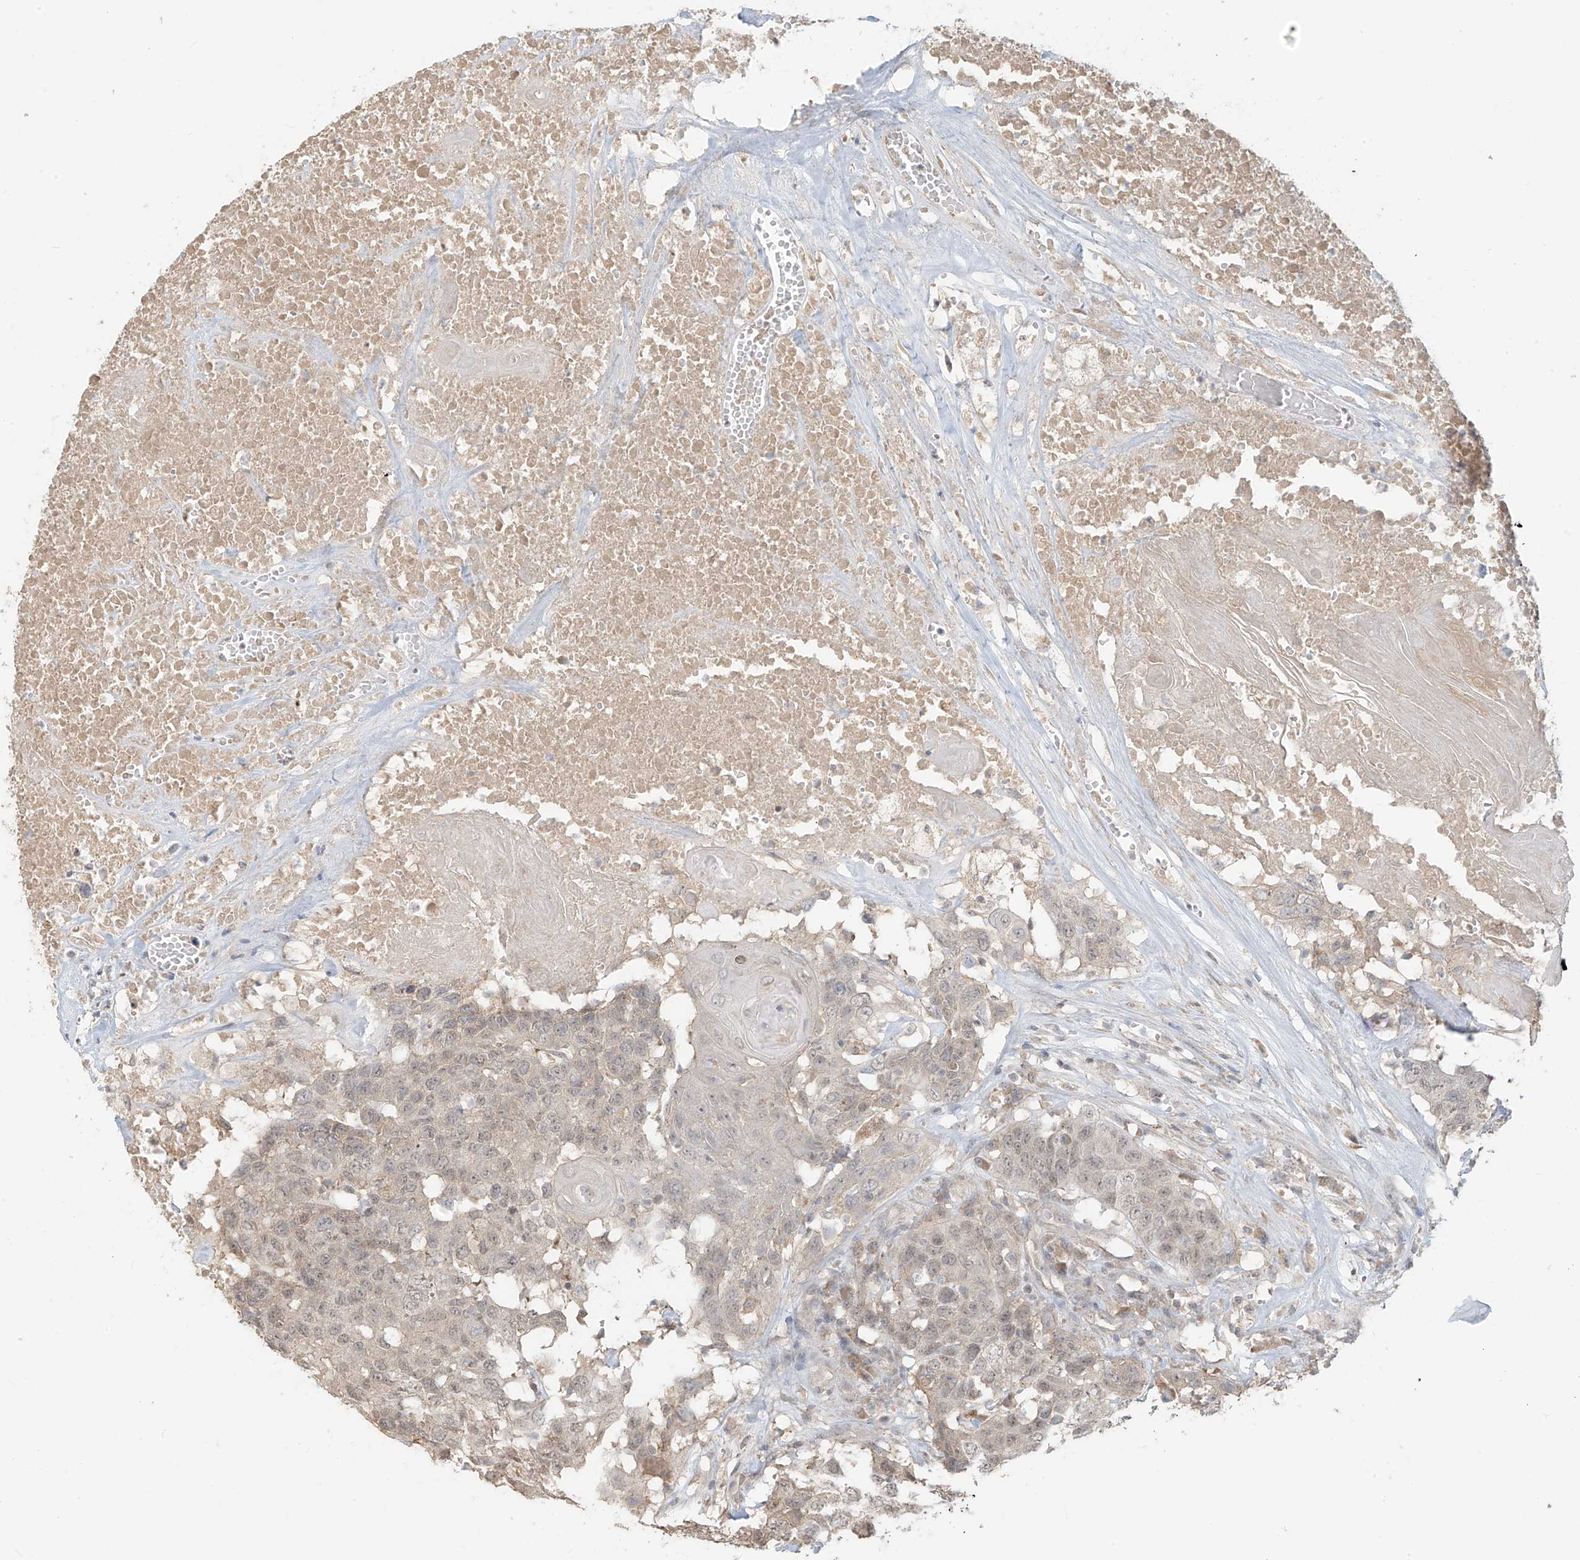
{"staining": {"intensity": "weak", "quantity": "<25%", "location": "nuclear"}, "tissue": "head and neck cancer", "cell_type": "Tumor cells", "image_type": "cancer", "snomed": [{"axis": "morphology", "description": "Squamous cell carcinoma, NOS"}, {"axis": "topography", "description": "Head-Neck"}], "caption": "DAB (3,3'-diaminobenzidine) immunohistochemical staining of head and neck cancer (squamous cell carcinoma) reveals no significant staining in tumor cells.", "gene": "ABCD1", "patient": {"sex": "male", "age": 66}}